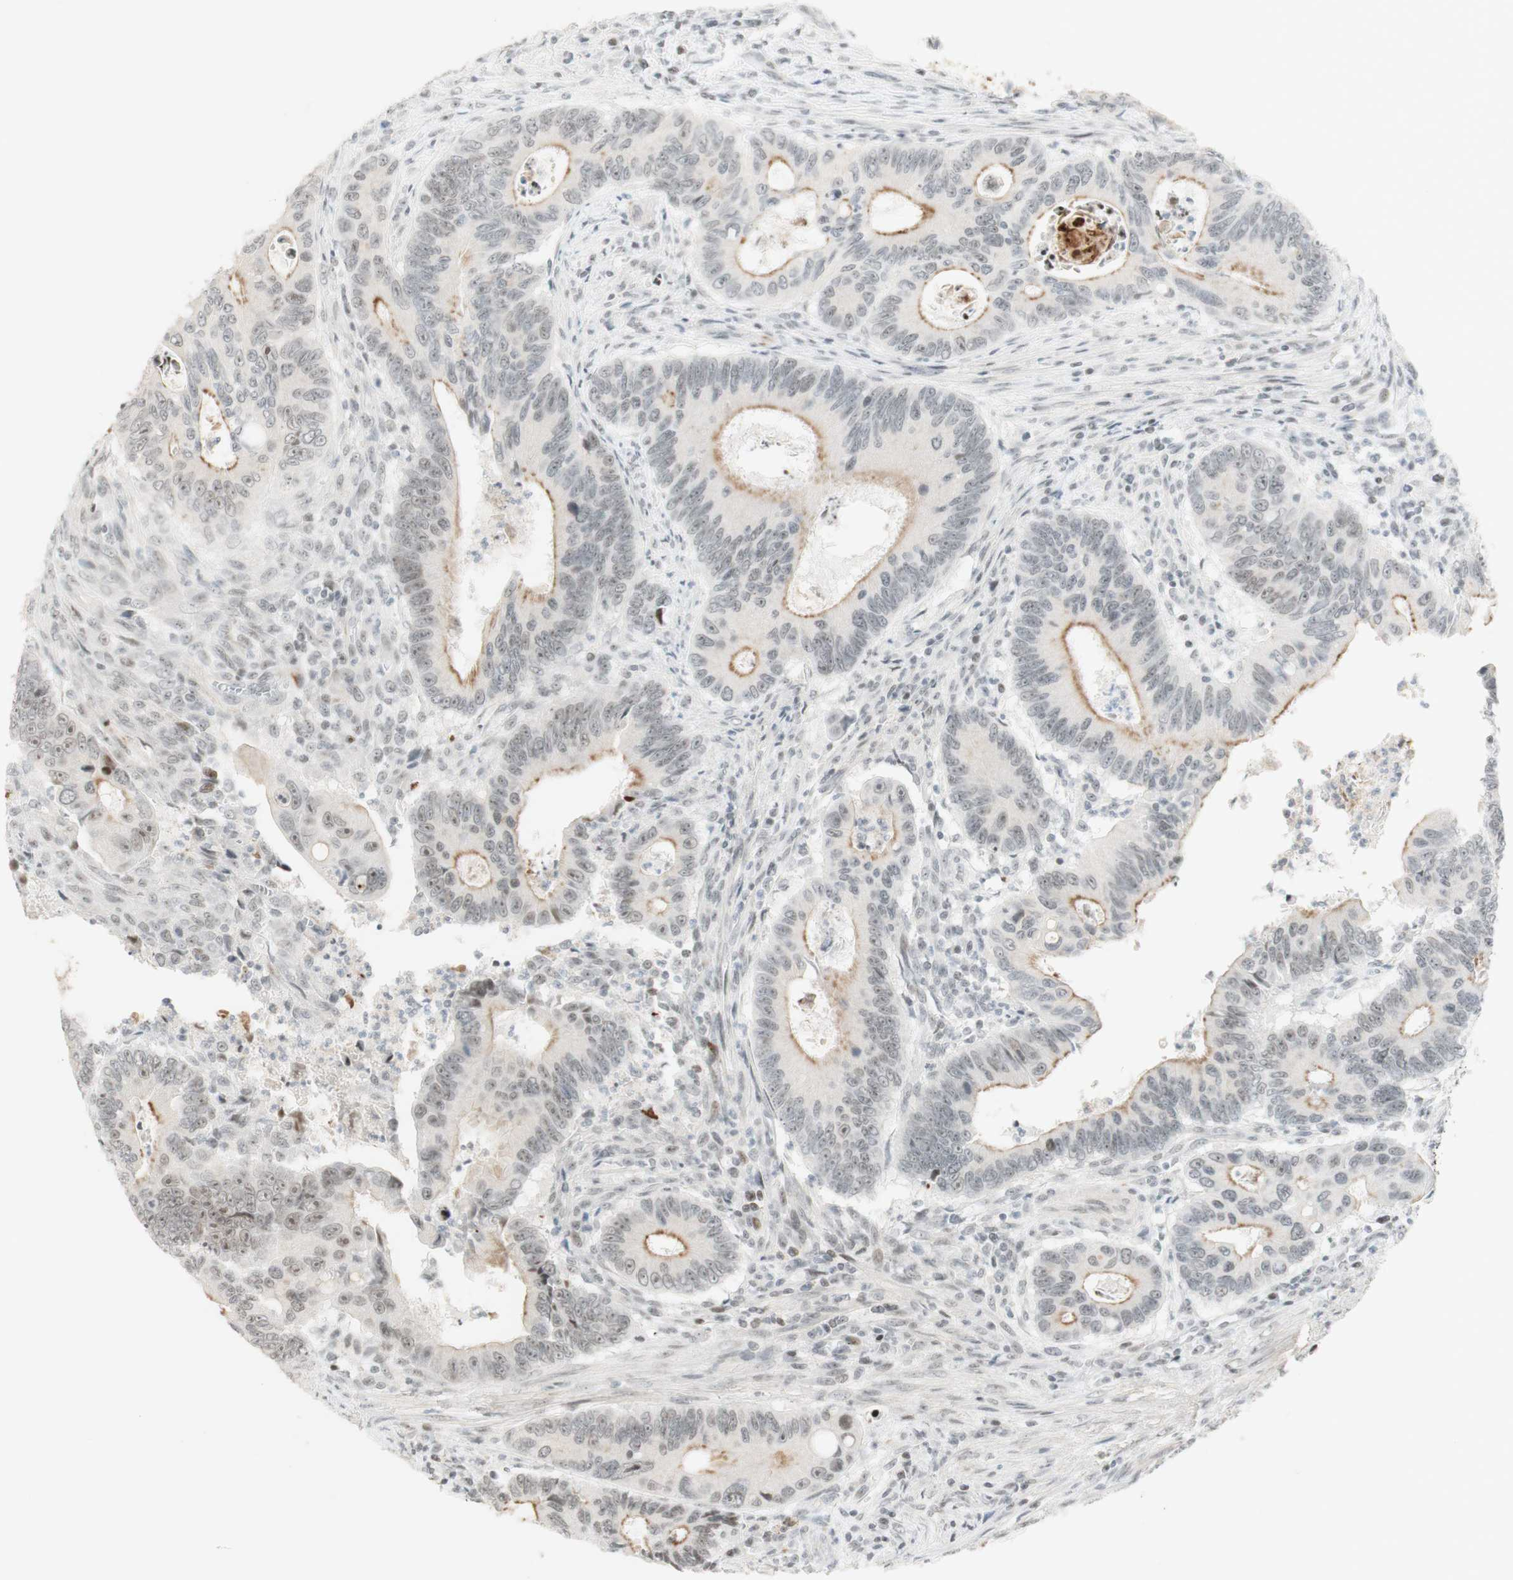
{"staining": {"intensity": "moderate", "quantity": ">75%", "location": "nuclear"}, "tissue": "colorectal cancer", "cell_type": "Tumor cells", "image_type": "cancer", "snomed": [{"axis": "morphology", "description": "Inflammation, NOS"}, {"axis": "morphology", "description": "Adenocarcinoma, NOS"}, {"axis": "topography", "description": "Colon"}], "caption": "A brown stain highlights moderate nuclear positivity of a protein in colorectal adenocarcinoma tumor cells. Using DAB (3,3'-diaminobenzidine) (brown) and hematoxylin (blue) stains, captured at high magnification using brightfield microscopy.", "gene": "IRF1", "patient": {"sex": "male", "age": 72}}